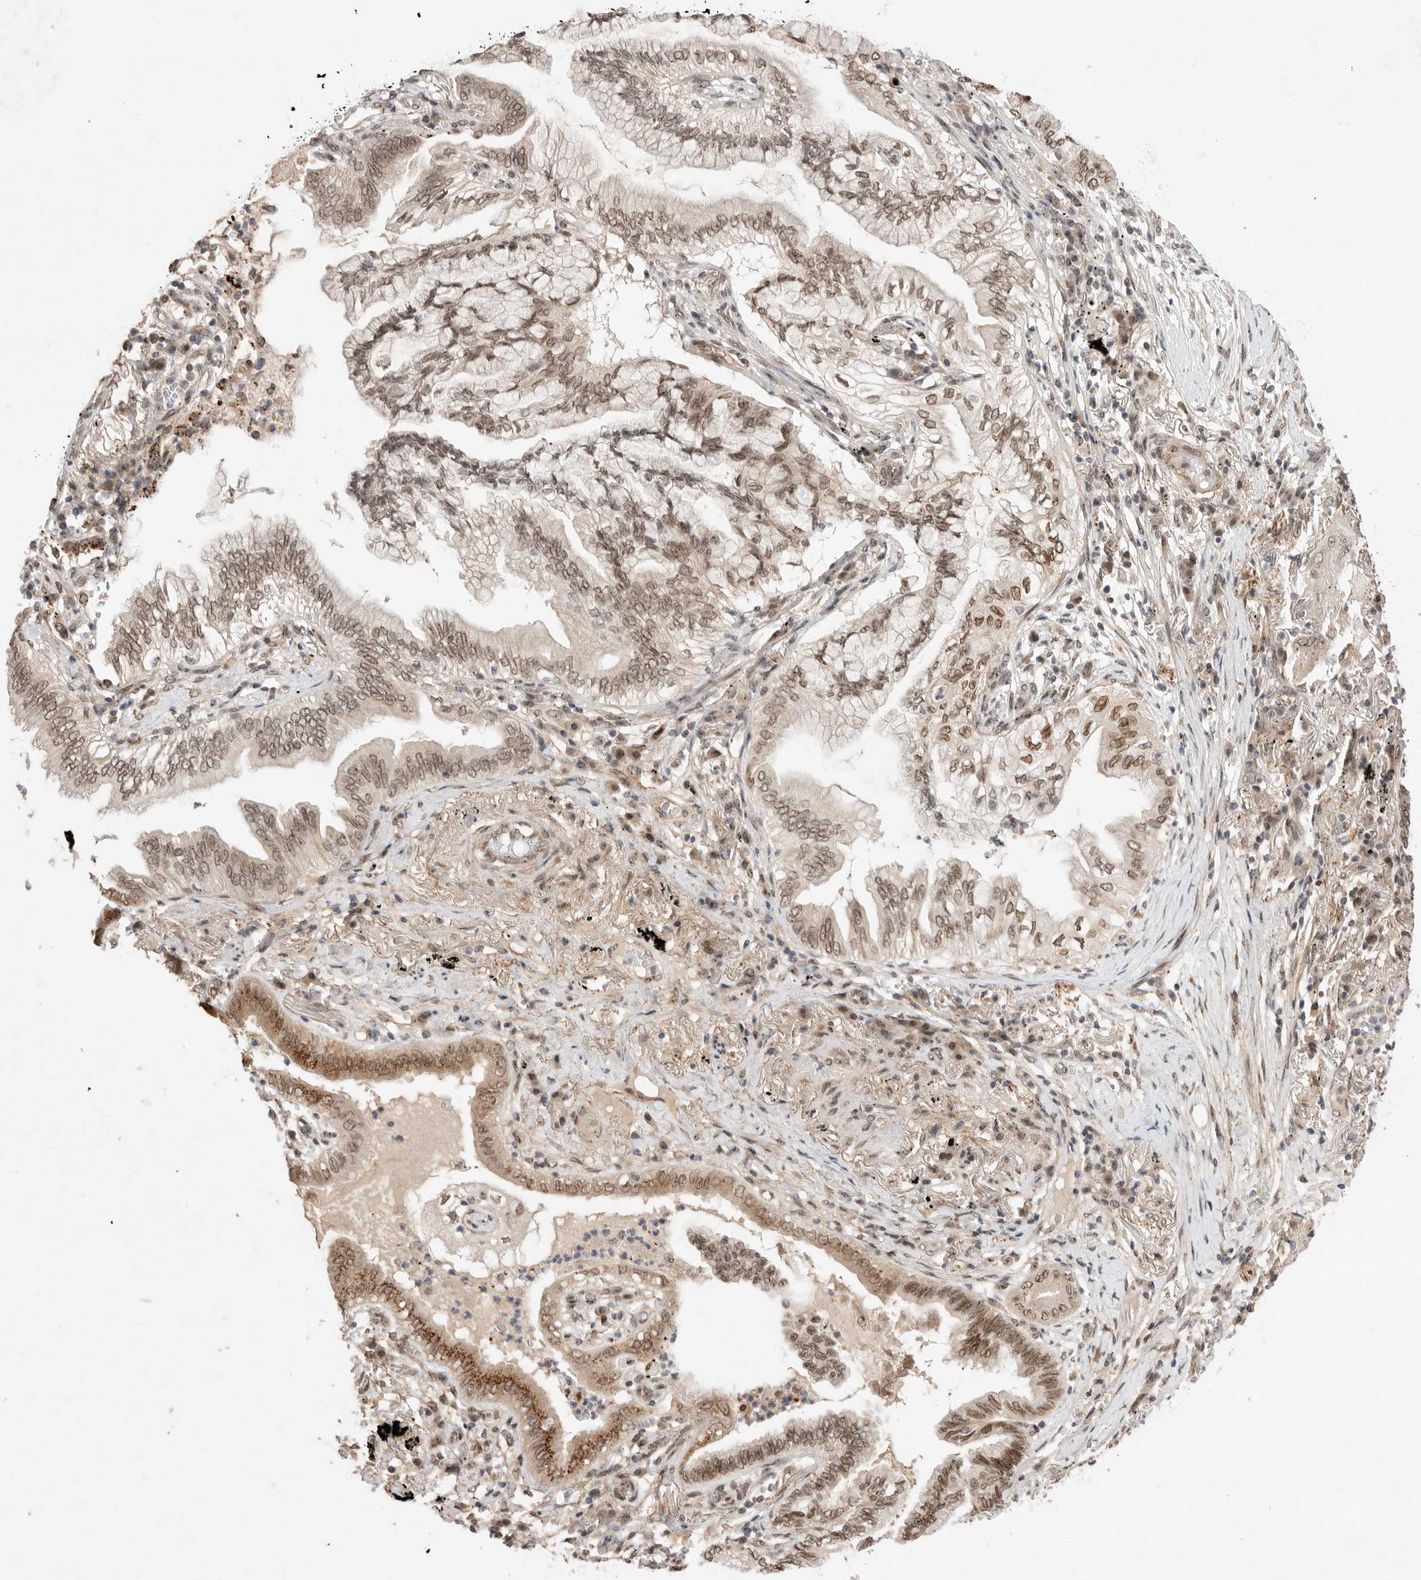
{"staining": {"intensity": "strong", "quantity": ">75%", "location": "cytoplasmic/membranous,nuclear"}, "tissue": "lung cancer", "cell_type": "Tumor cells", "image_type": "cancer", "snomed": [{"axis": "morphology", "description": "Adenocarcinoma, NOS"}, {"axis": "topography", "description": "Lung"}], "caption": "Tumor cells reveal strong cytoplasmic/membranous and nuclear staining in about >75% of cells in lung cancer (adenocarcinoma). The protein is stained brown, and the nuclei are stained in blue (DAB (3,3'-diaminobenzidine) IHC with brightfield microscopy, high magnification).", "gene": "LEMD3", "patient": {"sex": "female", "age": 70}}